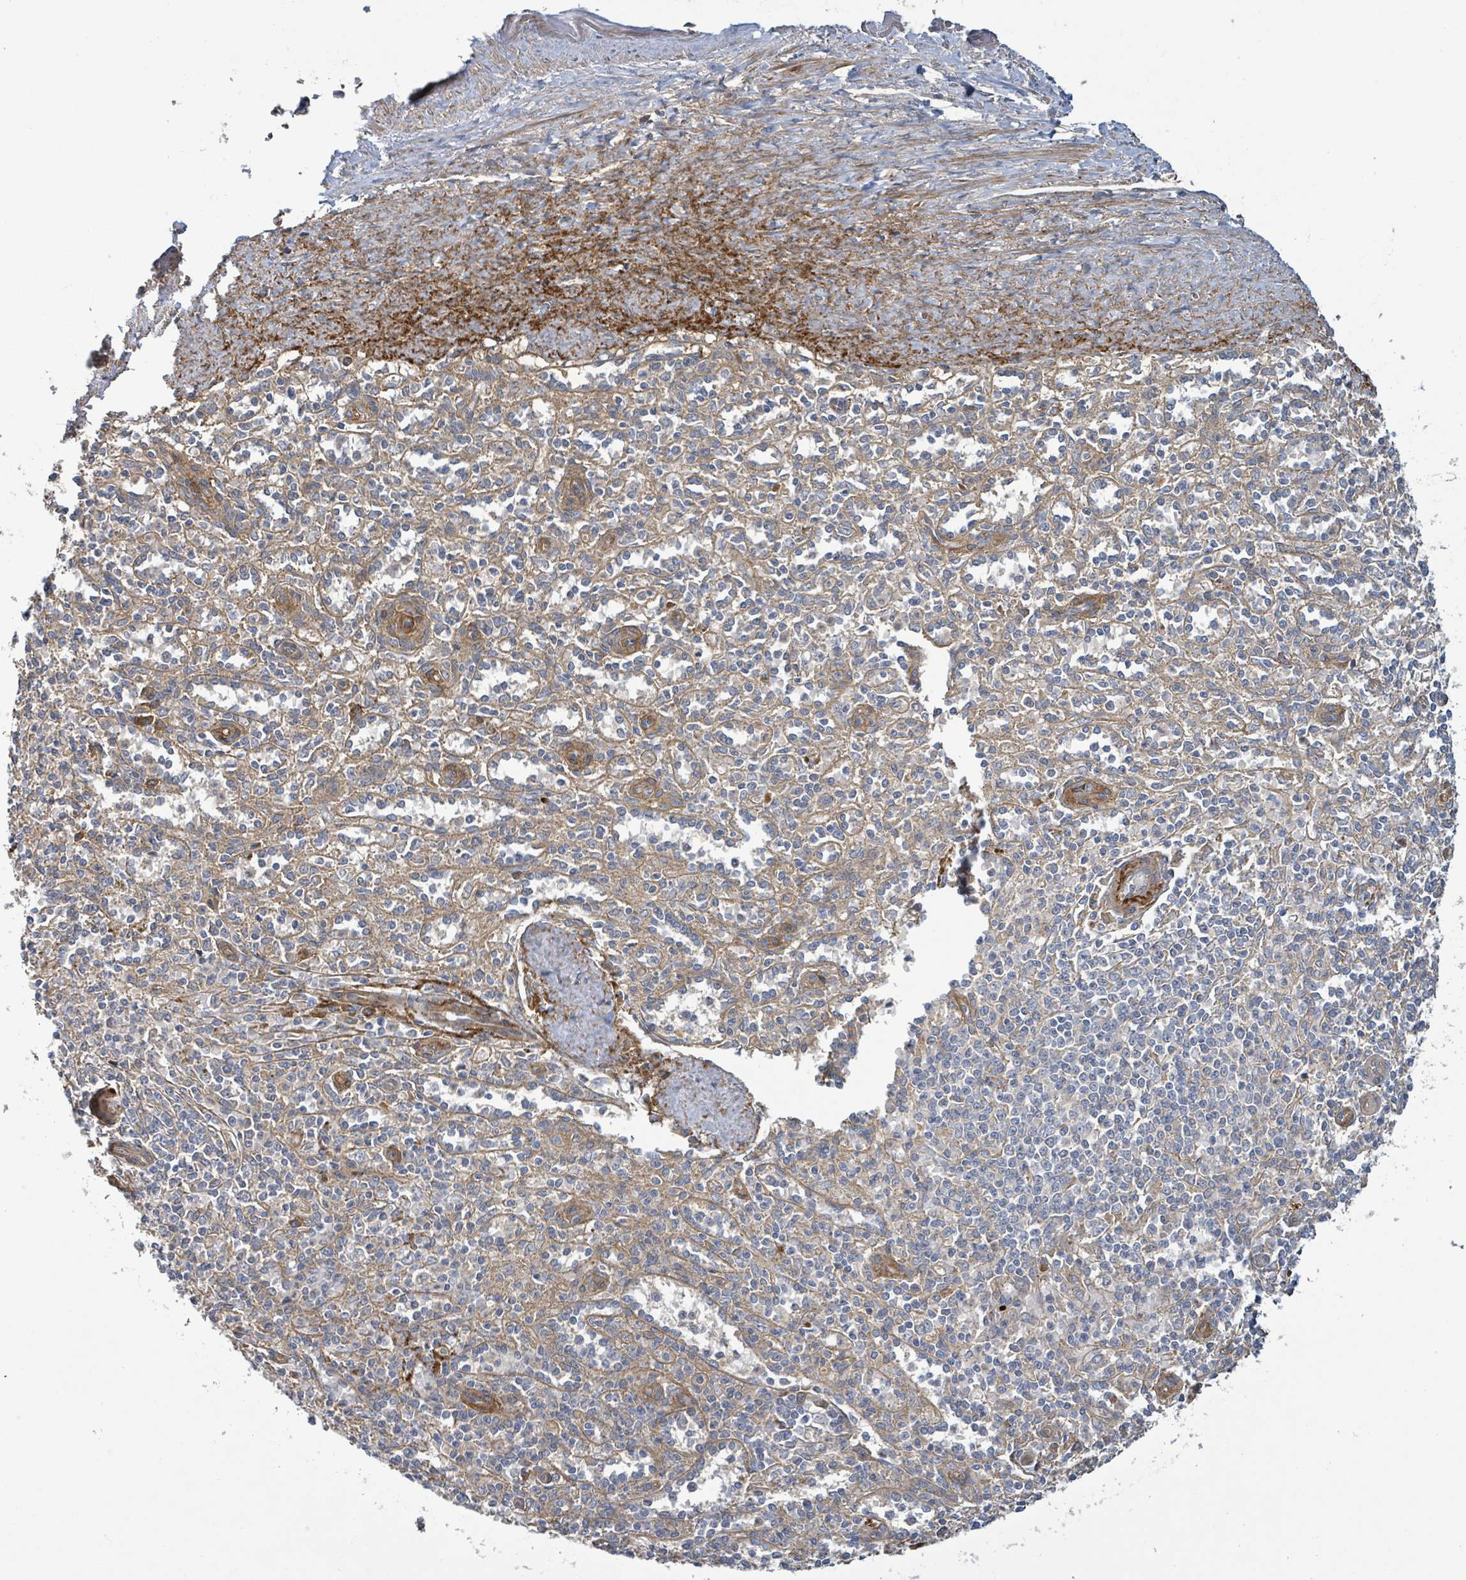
{"staining": {"intensity": "weak", "quantity": "<25%", "location": "cytoplasmic/membranous"}, "tissue": "spleen", "cell_type": "Cells in red pulp", "image_type": "normal", "snomed": [{"axis": "morphology", "description": "Normal tissue, NOS"}, {"axis": "topography", "description": "Spleen"}], "caption": "Unremarkable spleen was stained to show a protein in brown. There is no significant expression in cells in red pulp.", "gene": "STARD4", "patient": {"sex": "female", "age": 70}}